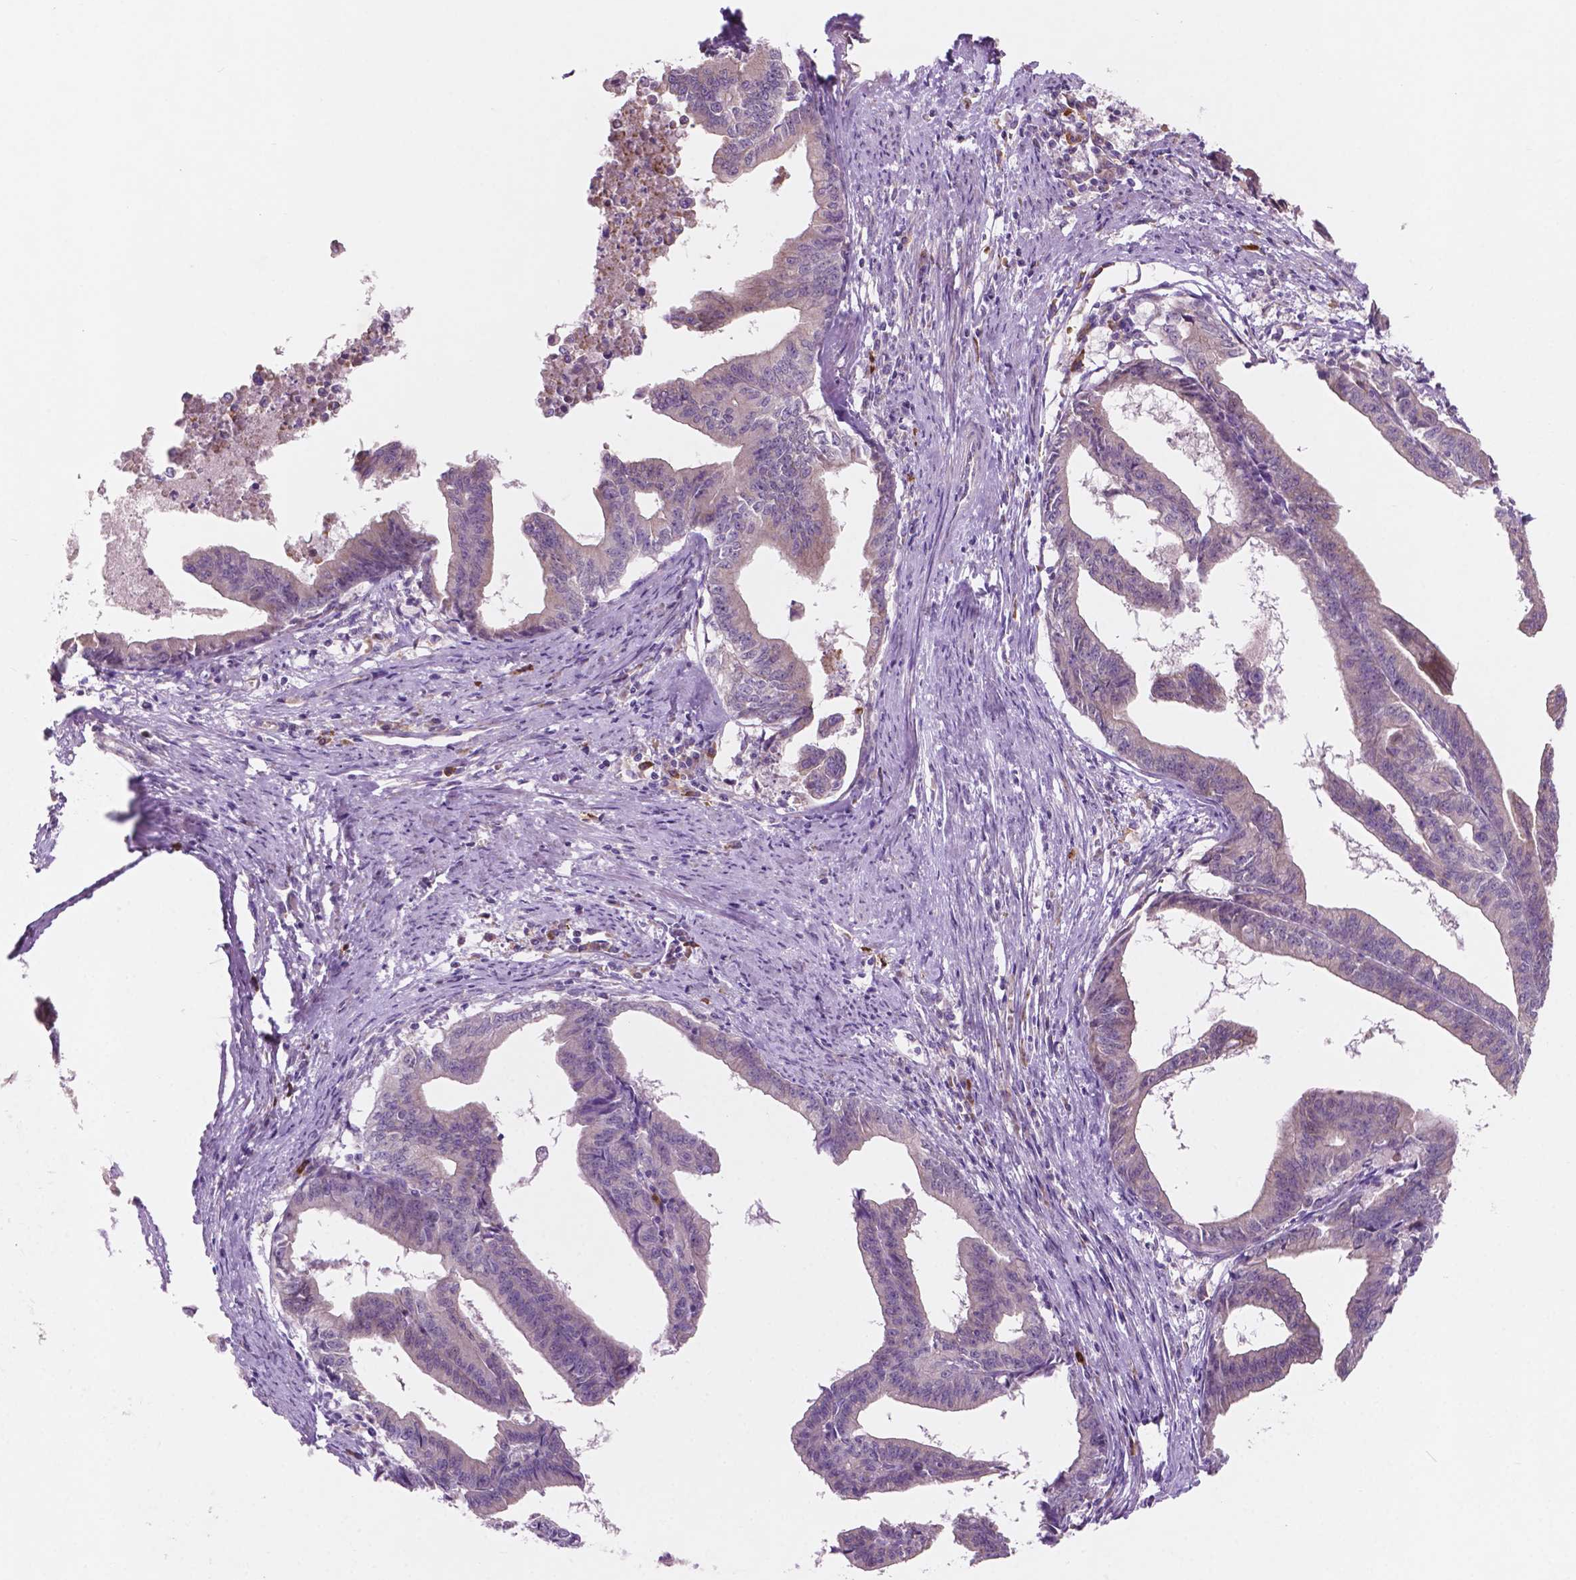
{"staining": {"intensity": "weak", "quantity": "25%-75%", "location": "cytoplasmic/membranous"}, "tissue": "endometrial cancer", "cell_type": "Tumor cells", "image_type": "cancer", "snomed": [{"axis": "morphology", "description": "Adenocarcinoma, NOS"}, {"axis": "topography", "description": "Endometrium"}], "caption": "Immunohistochemical staining of human adenocarcinoma (endometrial) displays weak cytoplasmic/membranous protein positivity in approximately 25%-75% of tumor cells. (DAB (3,3'-diaminobenzidine) IHC, brown staining for protein, blue staining for nuclei).", "gene": "LRP1B", "patient": {"sex": "female", "age": 65}}